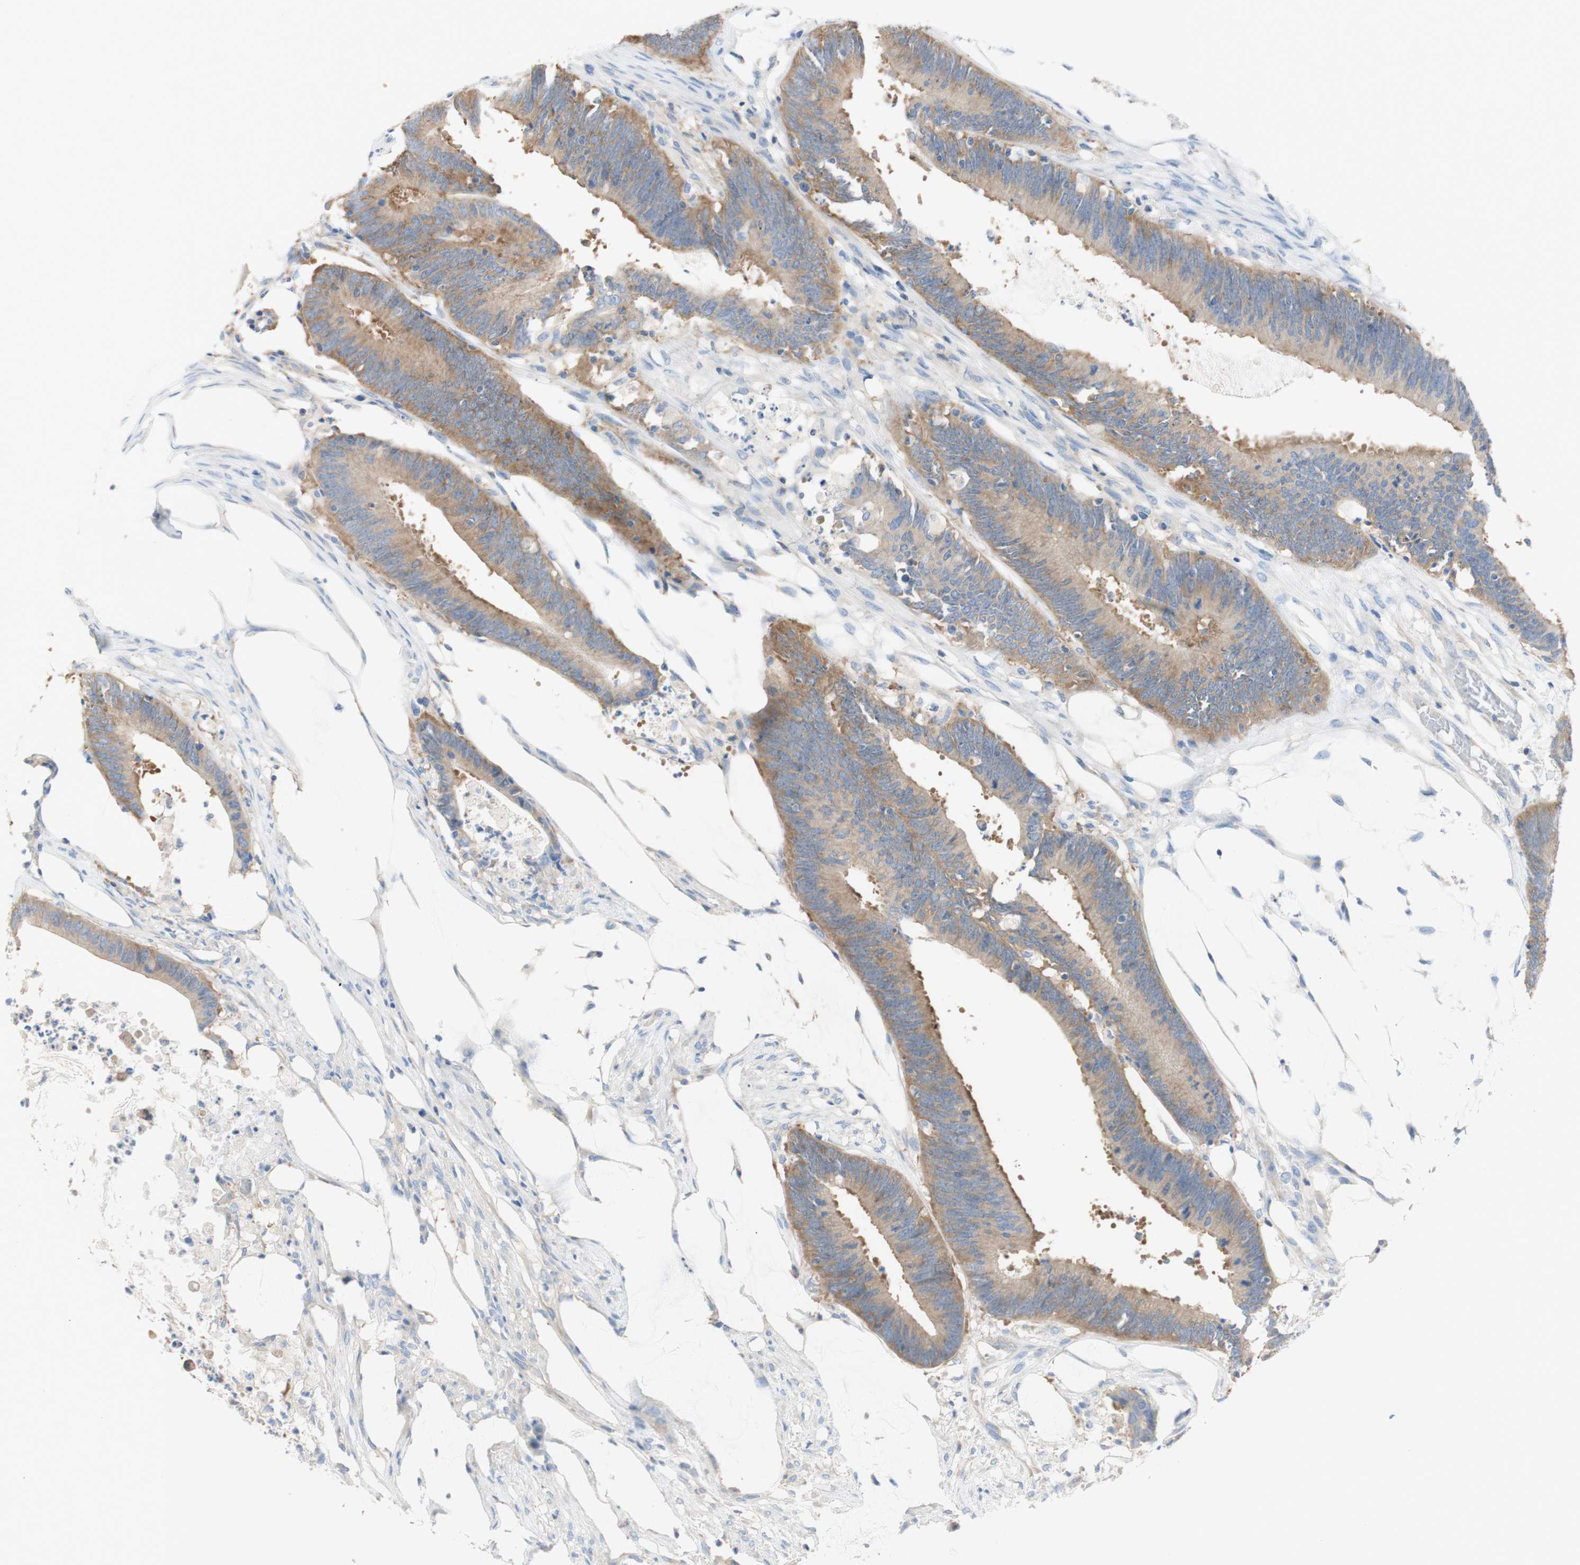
{"staining": {"intensity": "weak", "quantity": ">75%", "location": "cytoplasmic/membranous"}, "tissue": "colorectal cancer", "cell_type": "Tumor cells", "image_type": "cancer", "snomed": [{"axis": "morphology", "description": "Adenocarcinoma, NOS"}, {"axis": "topography", "description": "Rectum"}], "caption": "A photomicrograph of human colorectal adenocarcinoma stained for a protein shows weak cytoplasmic/membranous brown staining in tumor cells. (Stains: DAB in brown, nuclei in blue, Microscopy: brightfield microscopy at high magnification).", "gene": "ATP2B1", "patient": {"sex": "female", "age": 66}}